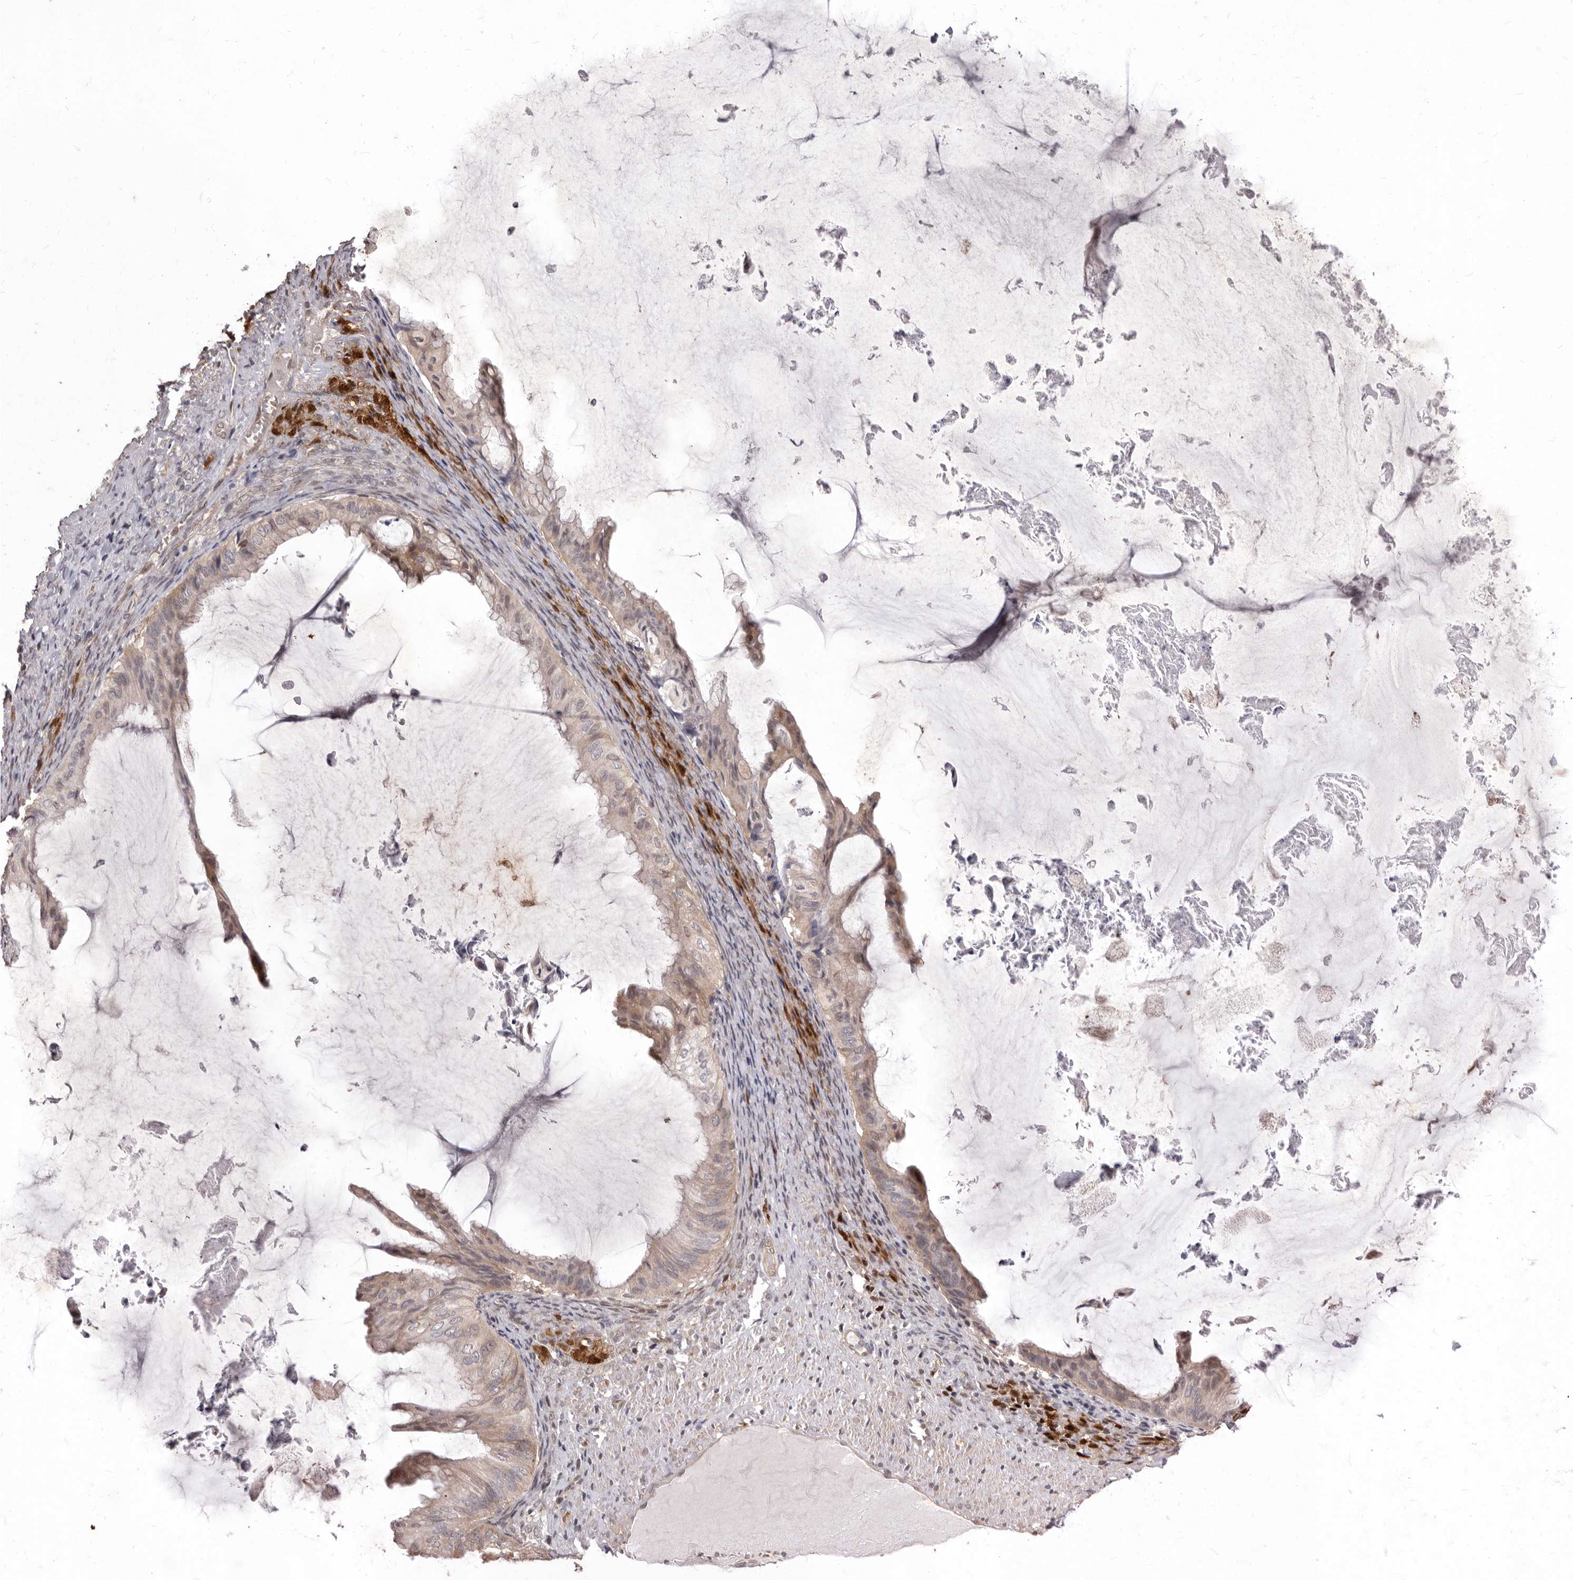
{"staining": {"intensity": "weak", "quantity": ">75%", "location": "cytoplasmic/membranous,nuclear"}, "tissue": "ovarian cancer", "cell_type": "Tumor cells", "image_type": "cancer", "snomed": [{"axis": "morphology", "description": "Cystadenocarcinoma, mucinous, NOS"}, {"axis": "topography", "description": "Ovary"}], "caption": "Immunohistochemical staining of ovarian mucinous cystadenocarcinoma demonstrates low levels of weak cytoplasmic/membranous and nuclear positivity in about >75% of tumor cells. The staining is performed using DAB brown chromogen to label protein expression. The nuclei are counter-stained blue using hematoxylin.", "gene": "ACLY", "patient": {"sex": "female", "age": 61}}